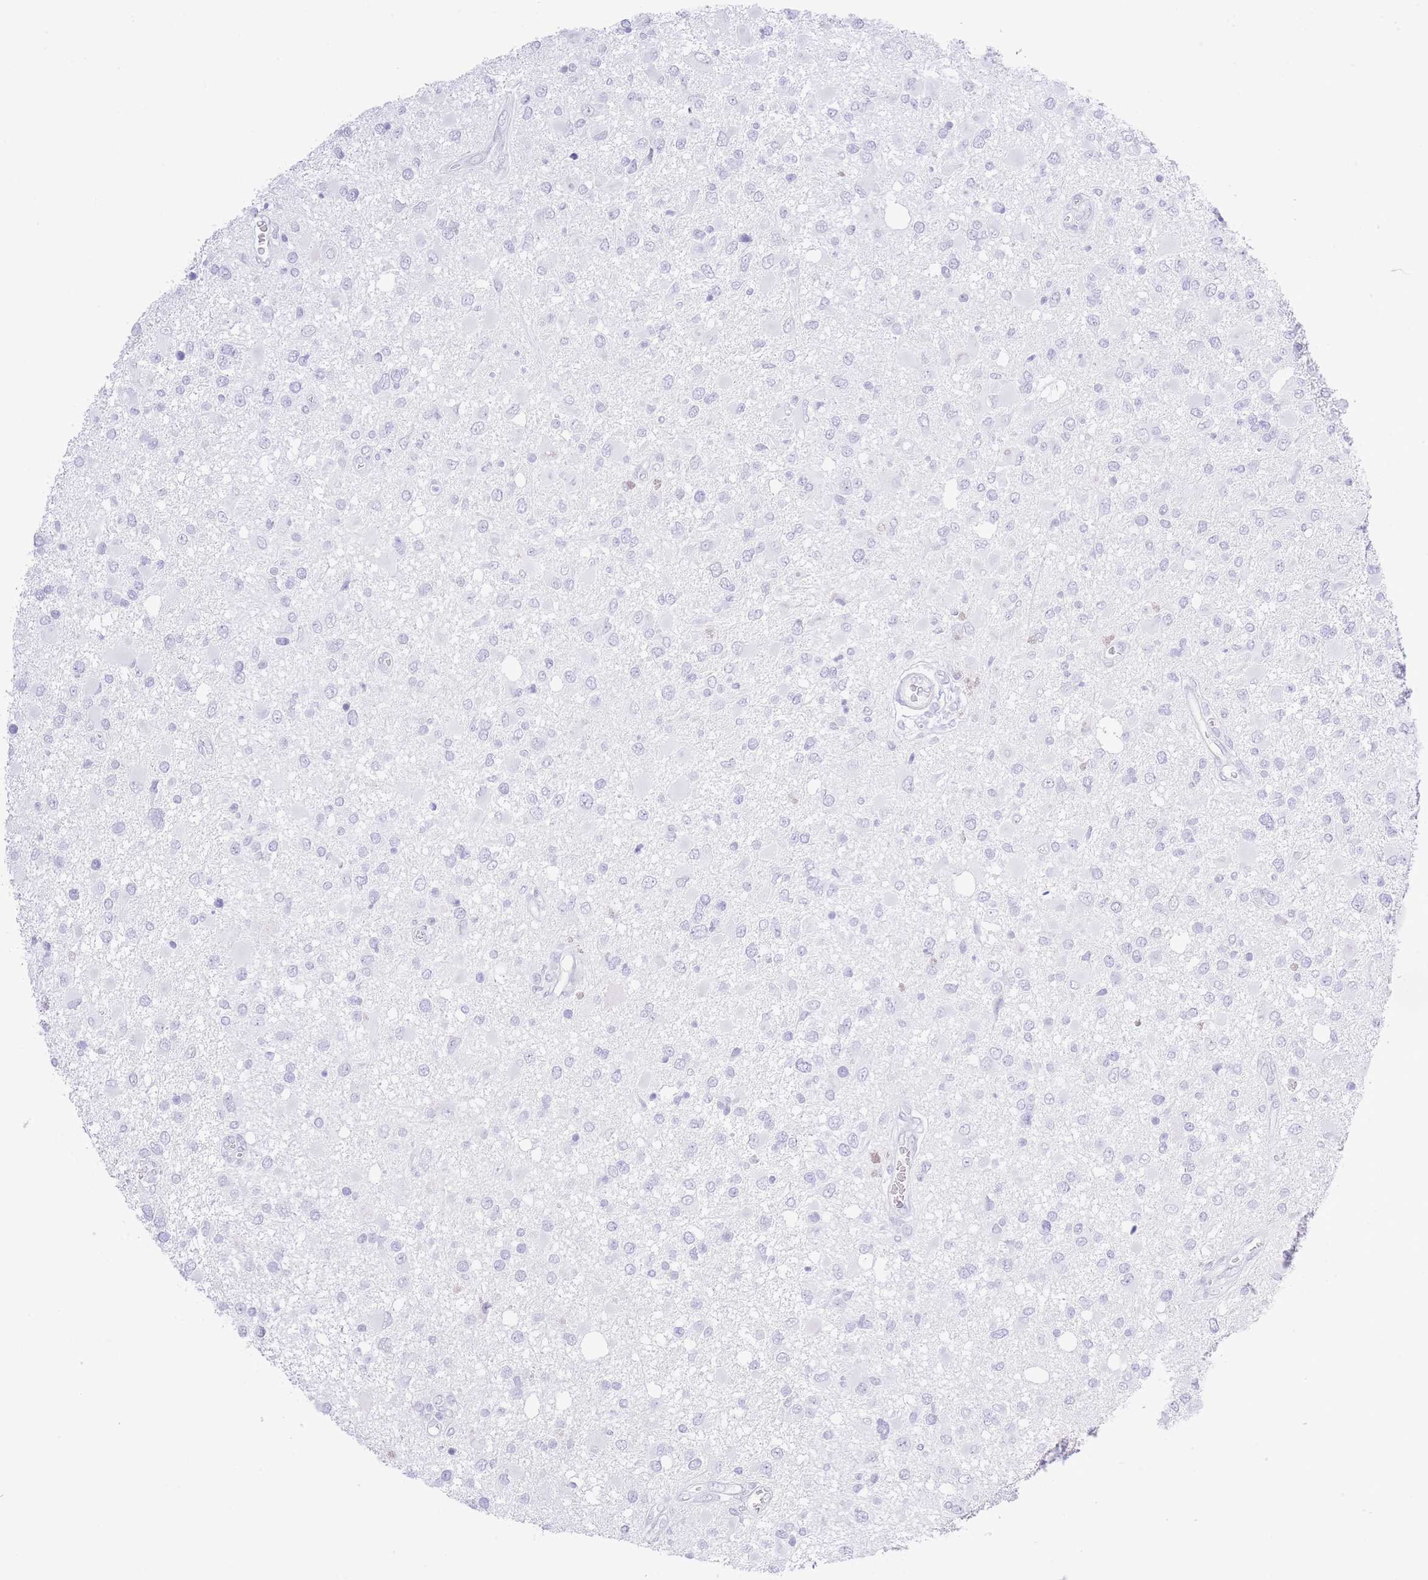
{"staining": {"intensity": "negative", "quantity": "none", "location": "none"}, "tissue": "glioma", "cell_type": "Tumor cells", "image_type": "cancer", "snomed": [{"axis": "morphology", "description": "Glioma, malignant, High grade"}, {"axis": "topography", "description": "Brain"}], "caption": "The immunohistochemistry (IHC) image has no significant expression in tumor cells of malignant high-grade glioma tissue. (DAB (3,3'-diaminobenzidine) immunohistochemistry, high magnification).", "gene": "PKLR", "patient": {"sex": "male", "age": 53}}